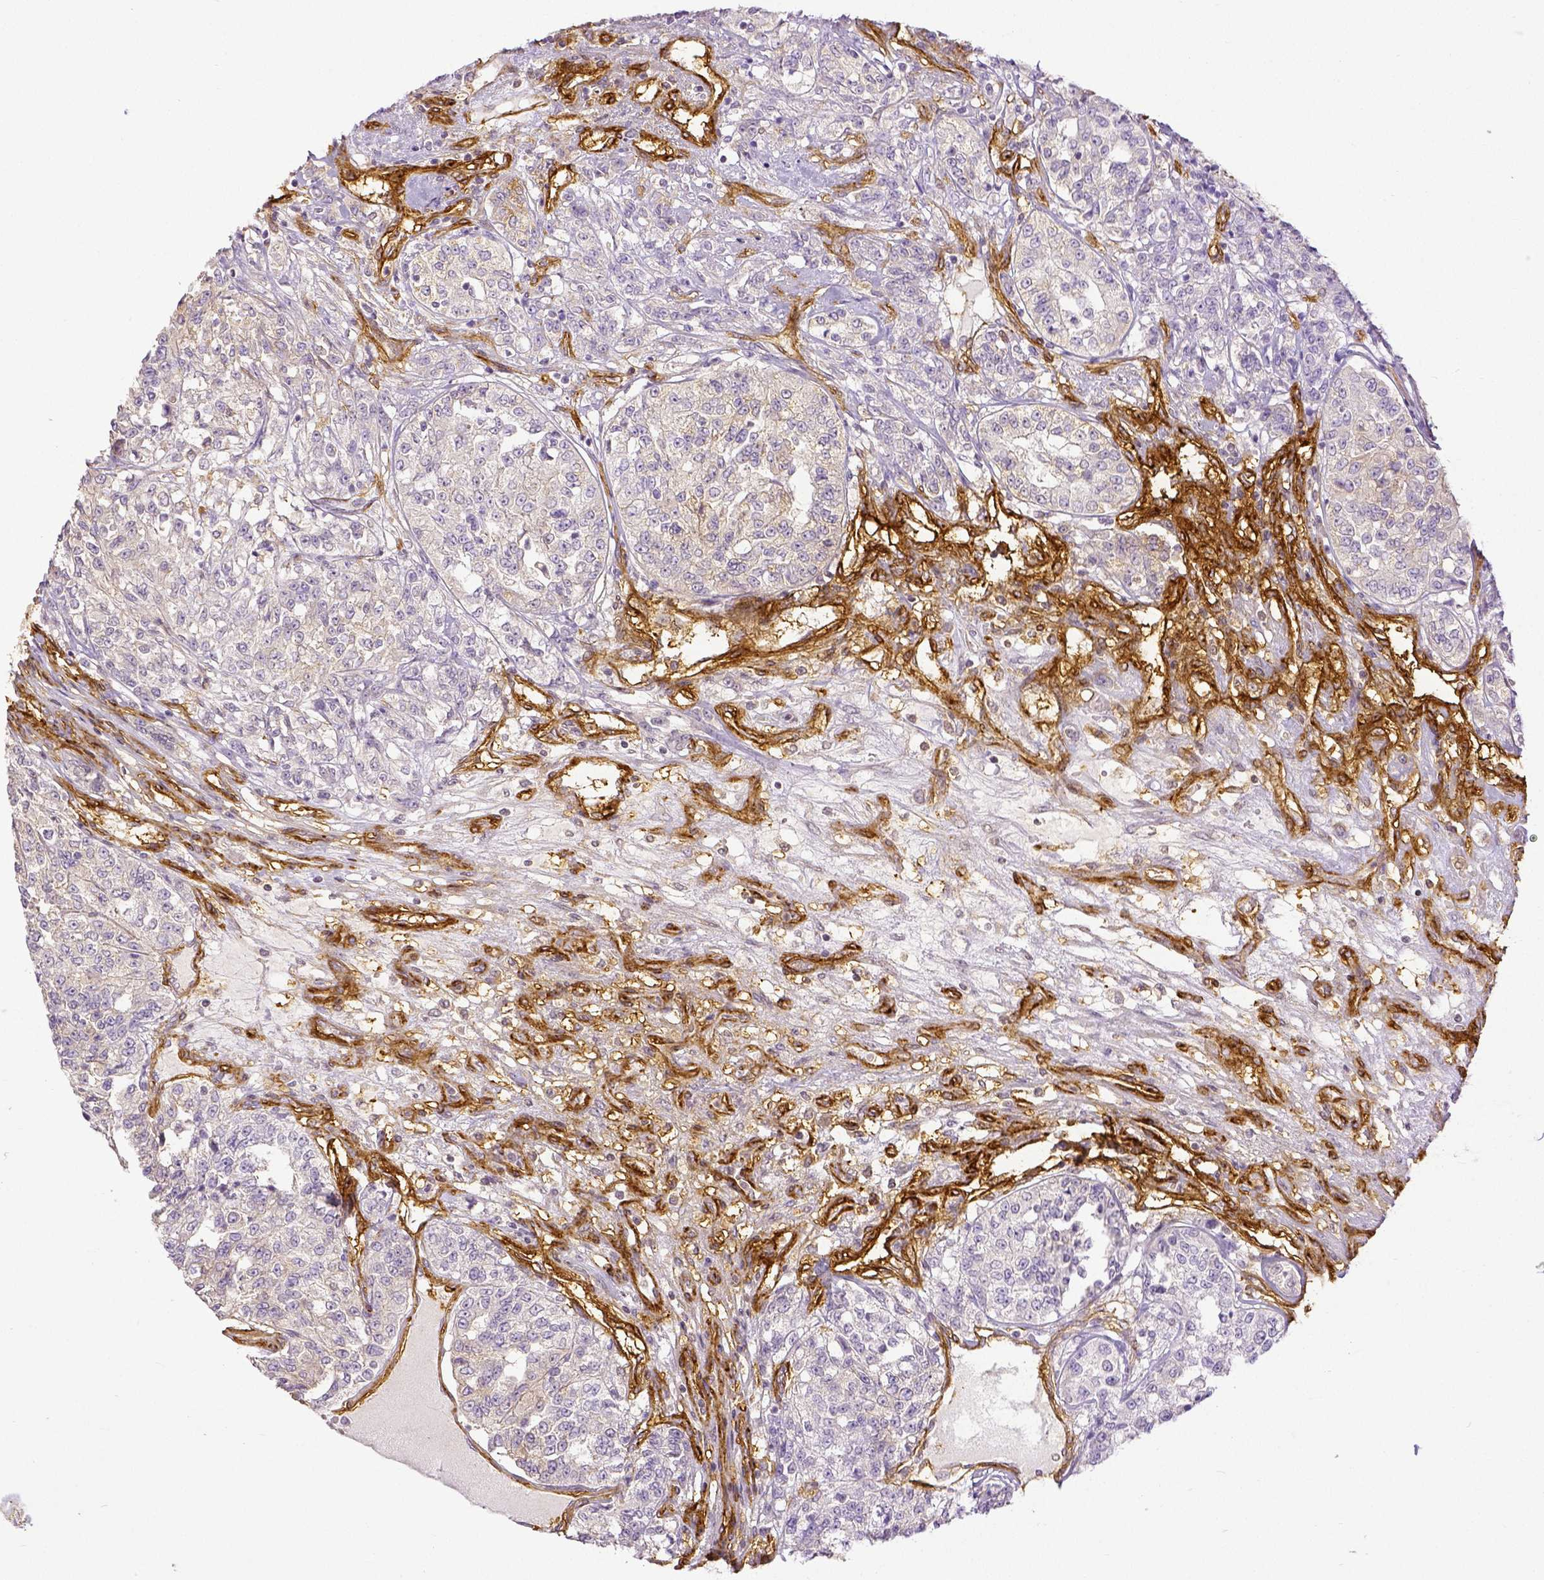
{"staining": {"intensity": "negative", "quantity": "none", "location": "none"}, "tissue": "renal cancer", "cell_type": "Tumor cells", "image_type": "cancer", "snomed": [{"axis": "morphology", "description": "Adenocarcinoma, NOS"}, {"axis": "topography", "description": "Kidney"}], "caption": "Immunohistochemical staining of renal cancer (adenocarcinoma) displays no significant positivity in tumor cells.", "gene": "THY1", "patient": {"sex": "female", "age": 63}}